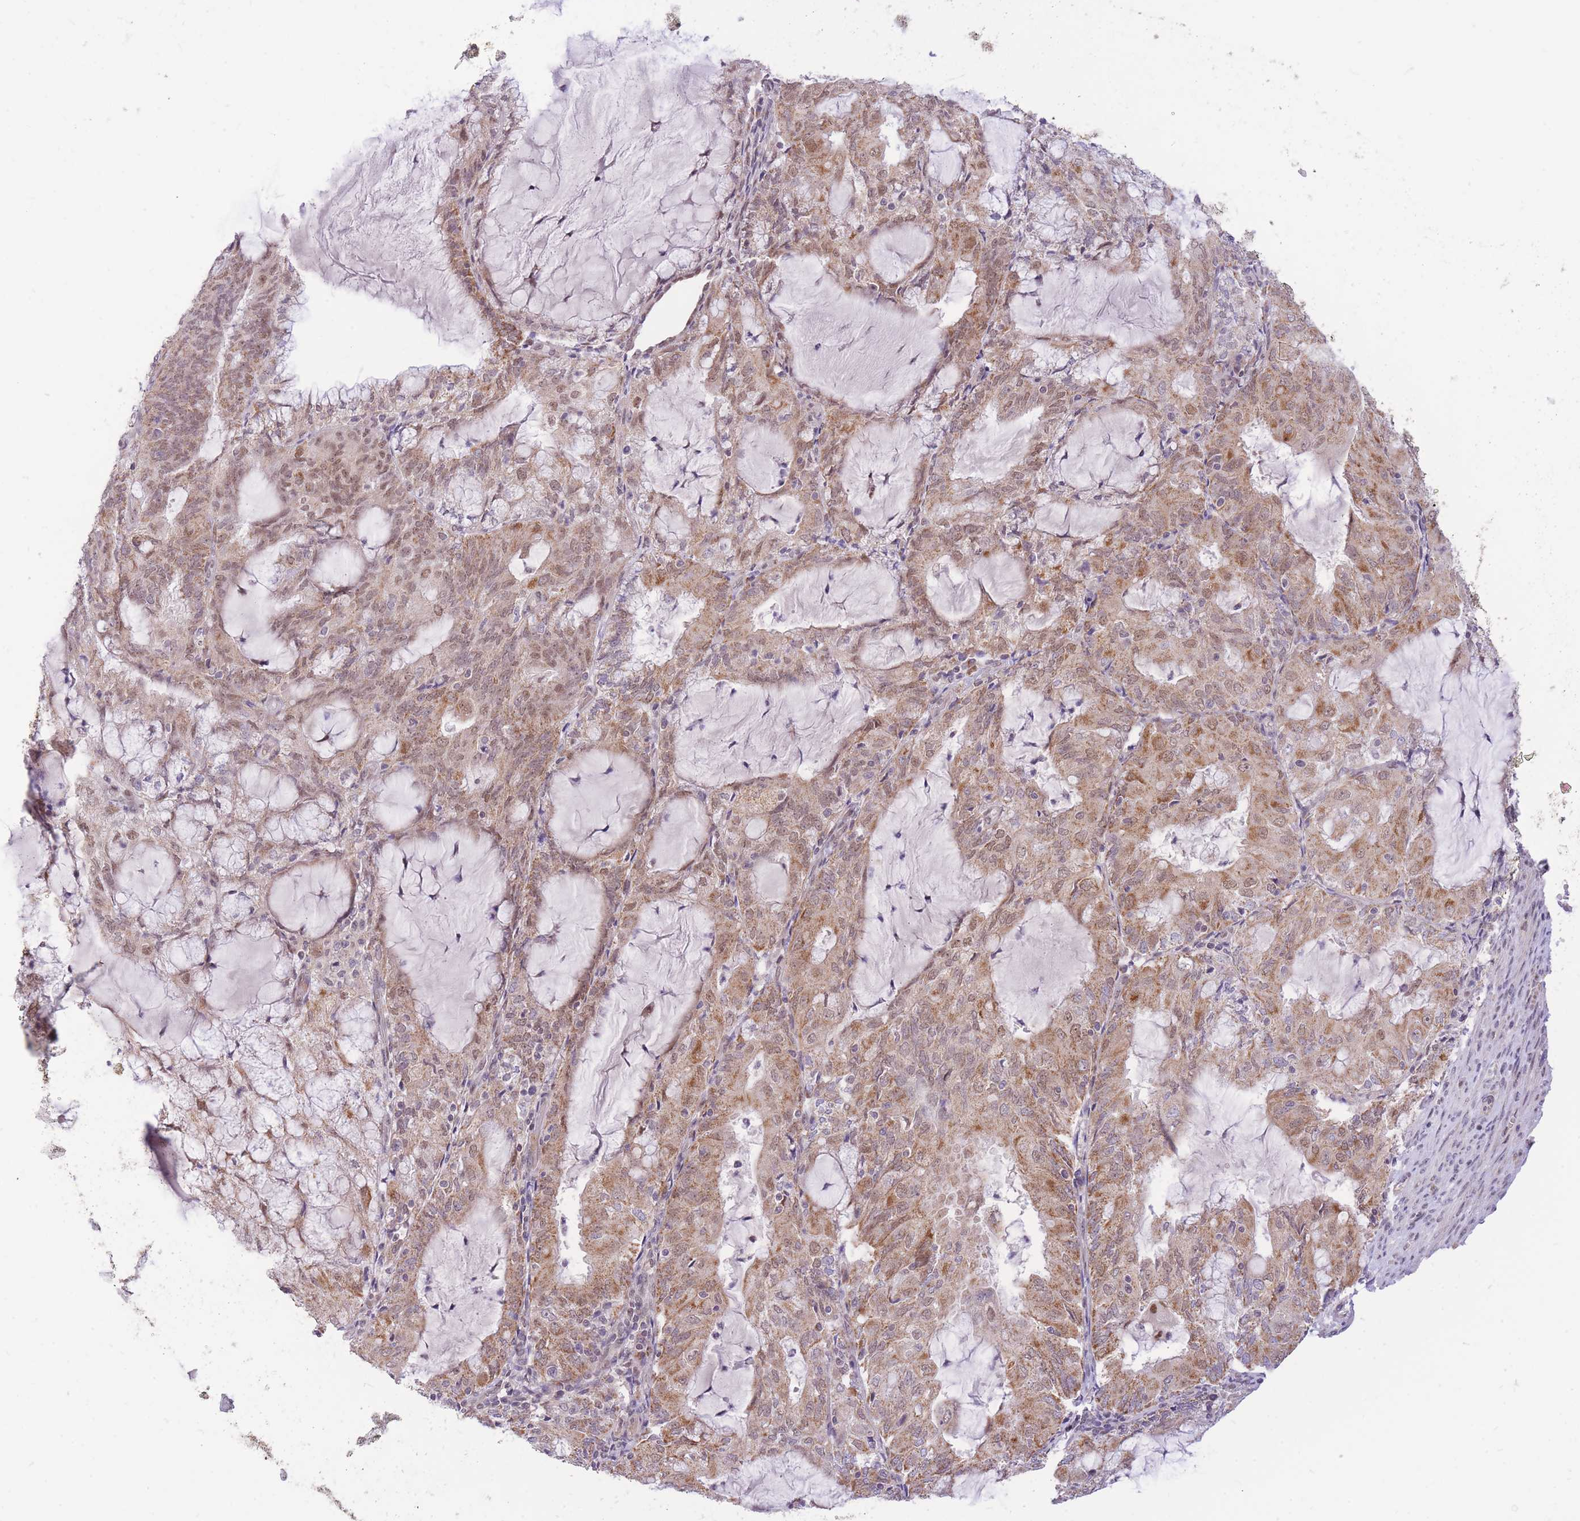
{"staining": {"intensity": "moderate", "quantity": ">75%", "location": "cytoplasmic/membranous,nuclear"}, "tissue": "endometrial cancer", "cell_type": "Tumor cells", "image_type": "cancer", "snomed": [{"axis": "morphology", "description": "Adenocarcinoma, NOS"}, {"axis": "topography", "description": "Endometrium"}], "caption": "Endometrial cancer was stained to show a protein in brown. There is medium levels of moderate cytoplasmic/membranous and nuclear expression in approximately >75% of tumor cells. (DAB IHC with brightfield microscopy, high magnification).", "gene": "MINDY2", "patient": {"sex": "female", "age": 81}}